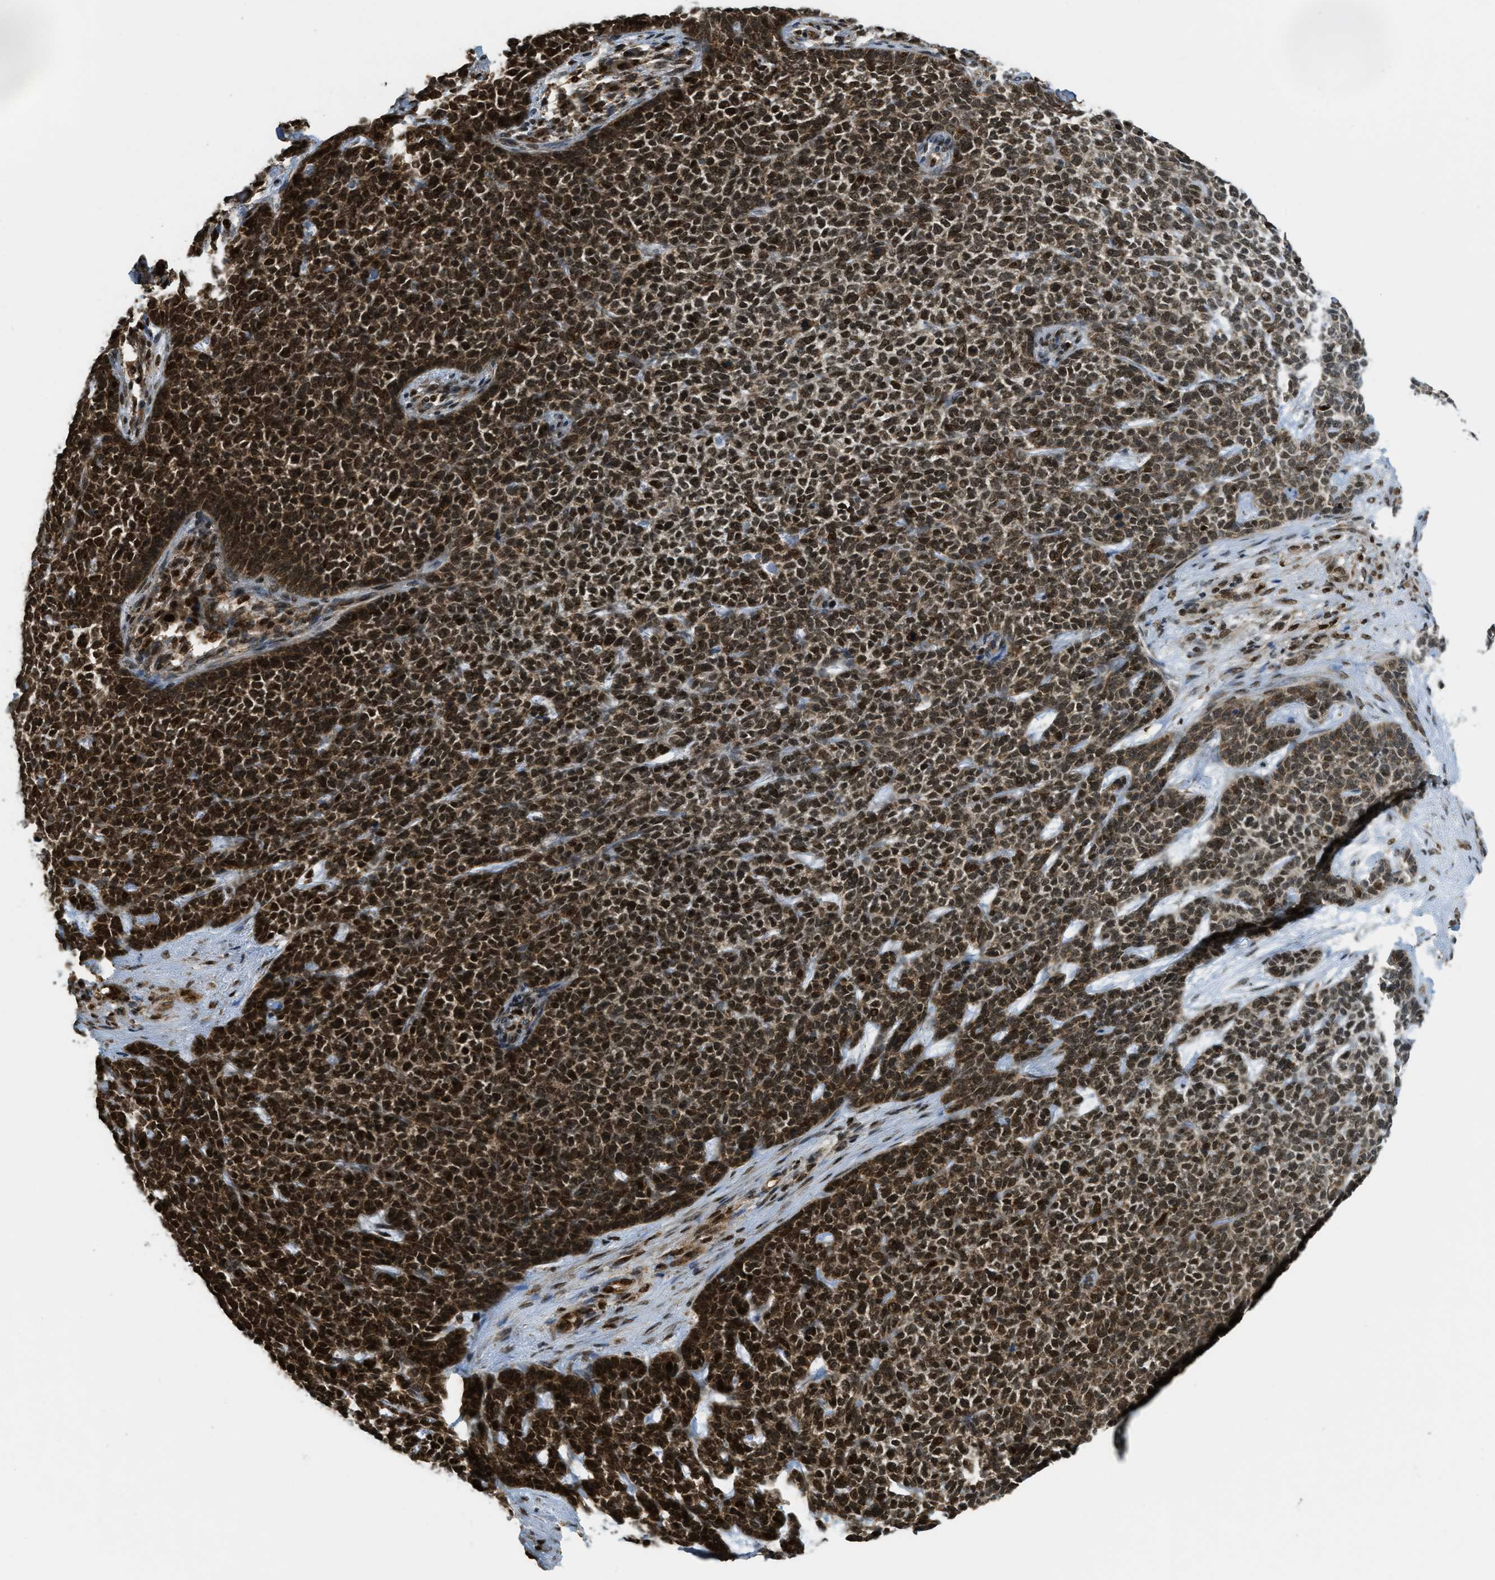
{"staining": {"intensity": "strong", "quantity": ">75%", "location": "nuclear"}, "tissue": "skin cancer", "cell_type": "Tumor cells", "image_type": "cancer", "snomed": [{"axis": "morphology", "description": "Basal cell carcinoma"}, {"axis": "topography", "description": "Skin"}], "caption": "Immunohistochemical staining of skin cancer displays high levels of strong nuclear positivity in about >75% of tumor cells.", "gene": "TNPO1", "patient": {"sex": "female", "age": 84}}